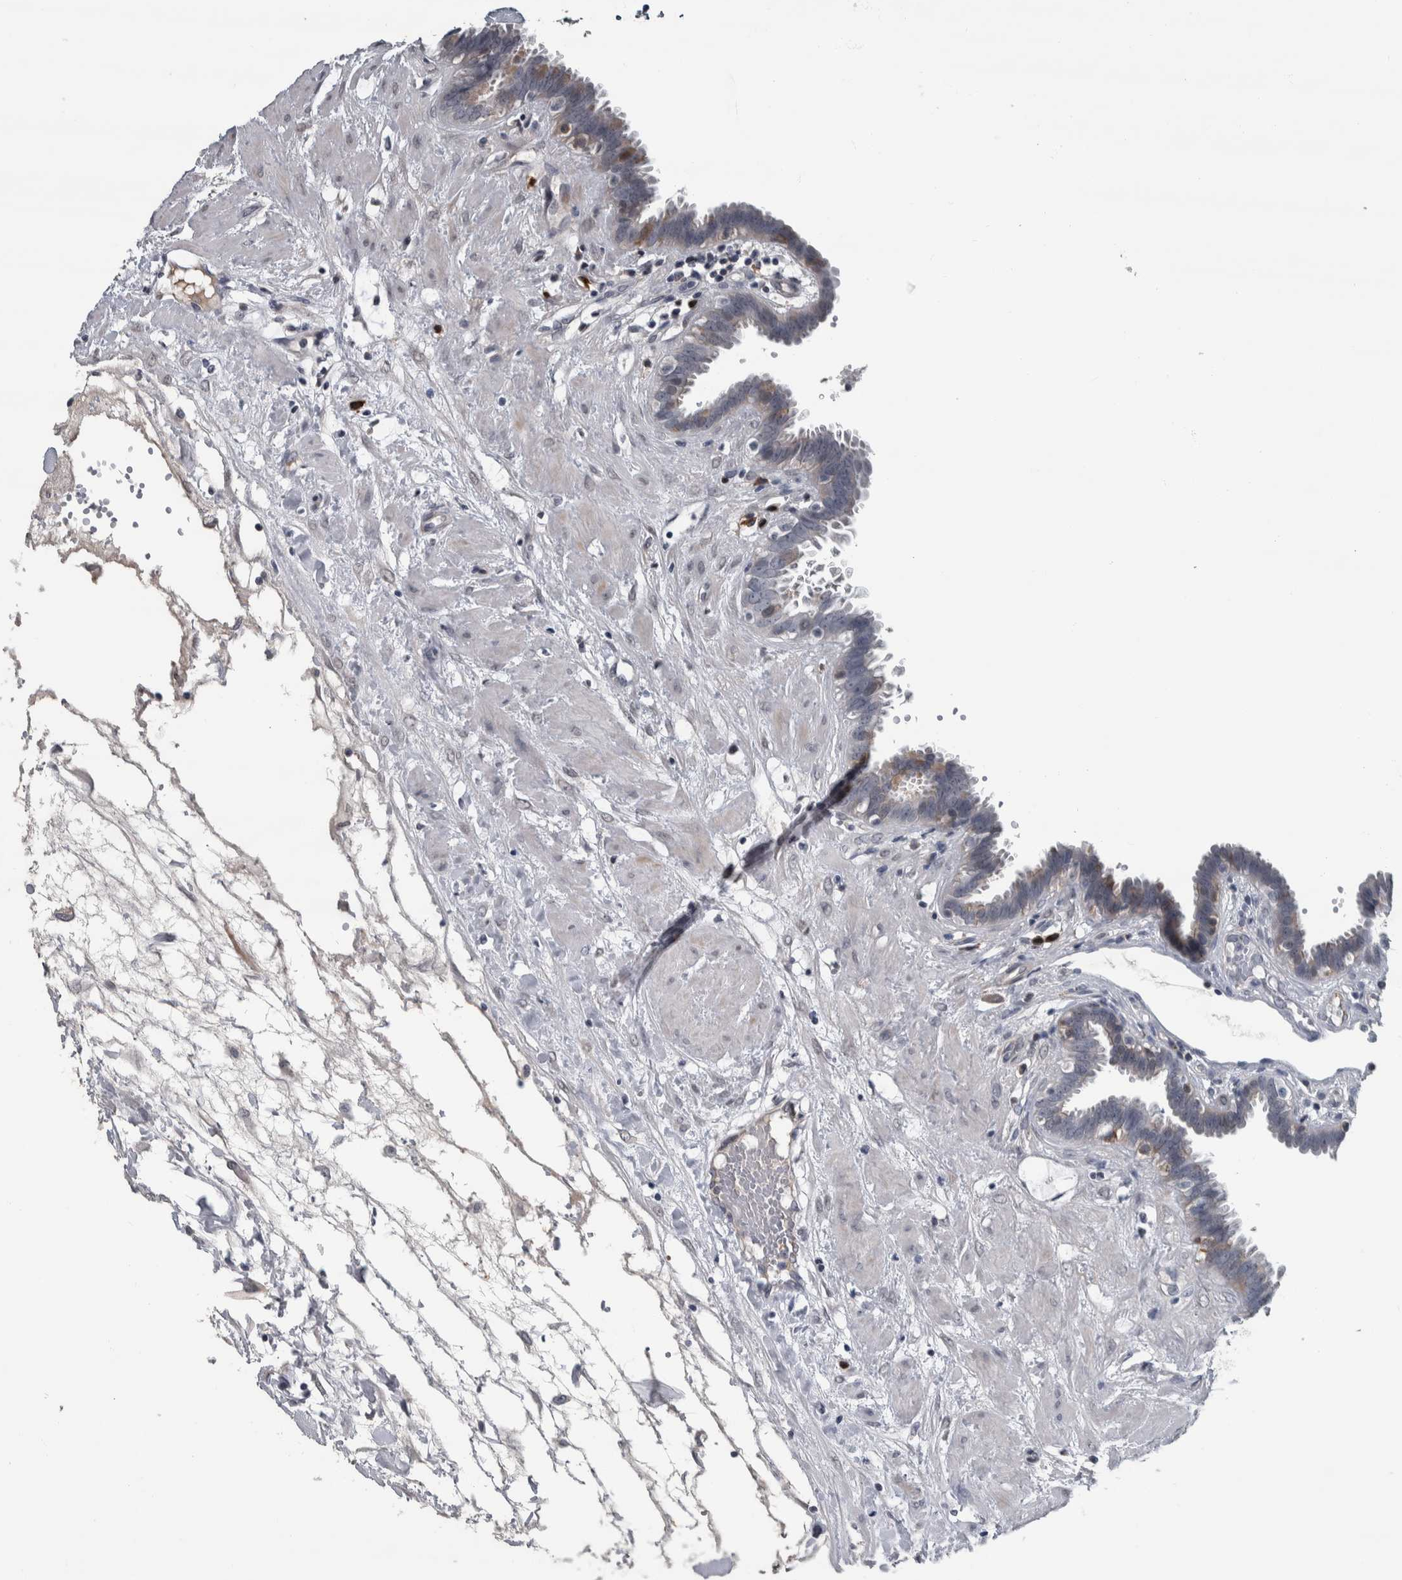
{"staining": {"intensity": "moderate", "quantity": "<25%", "location": "nuclear"}, "tissue": "fallopian tube", "cell_type": "Glandular cells", "image_type": "normal", "snomed": [{"axis": "morphology", "description": "Normal tissue, NOS"}, {"axis": "topography", "description": "Fallopian tube"}, {"axis": "topography", "description": "Placenta"}], "caption": "The image displays a brown stain indicating the presence of a protein in the nuclear of glandular cells in fallopian tube. Immunohistochemistry stains the protein in brown and the nuclei are stained blue.", "gene": "CAVIN4", "patient": {"sex": "female", "age": 32}}